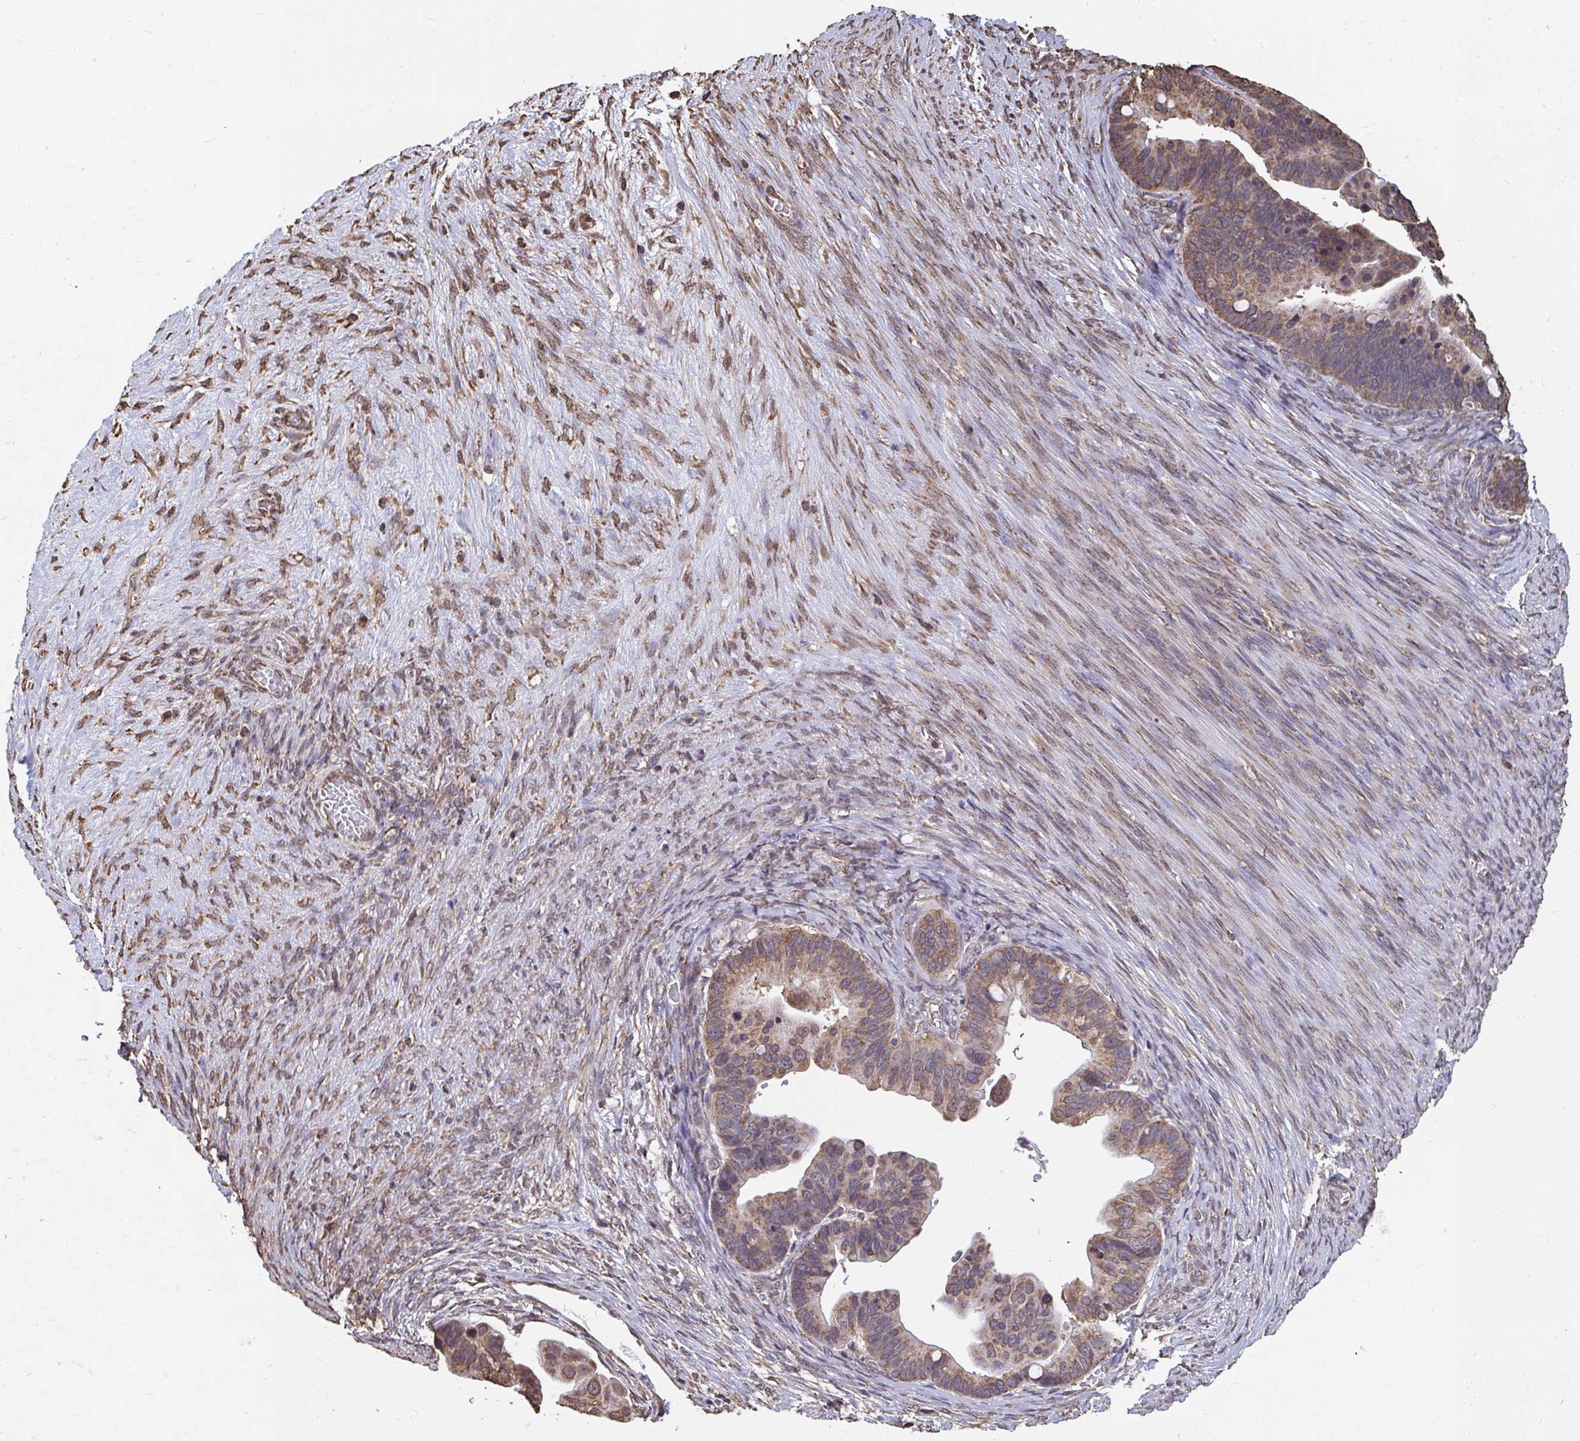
{"staining": {"intensity": "moderate", "quantity": ">75%", "location": "cytoplasmic/membranous"}, "tissue": "ovarian cancer", "cell_type": "Tumor cells", "image_type": "cancer", "snomed": [{"axis": "morphology", "description": "Cystadenocarcinoma, serous, NOS"}, {"axis": "topography", "description": "Ovary"}], "caption": "This image reveals ovarian cancer stained with immunohistochemistry to label a protein in brown. The cytoplasmic/membranous of tumor cells show moderate positivity for the protein. Nuclei are counter-stained blue.", "gene": "SYNCRIP", "patient": {"sex": "female", "age": 56}}